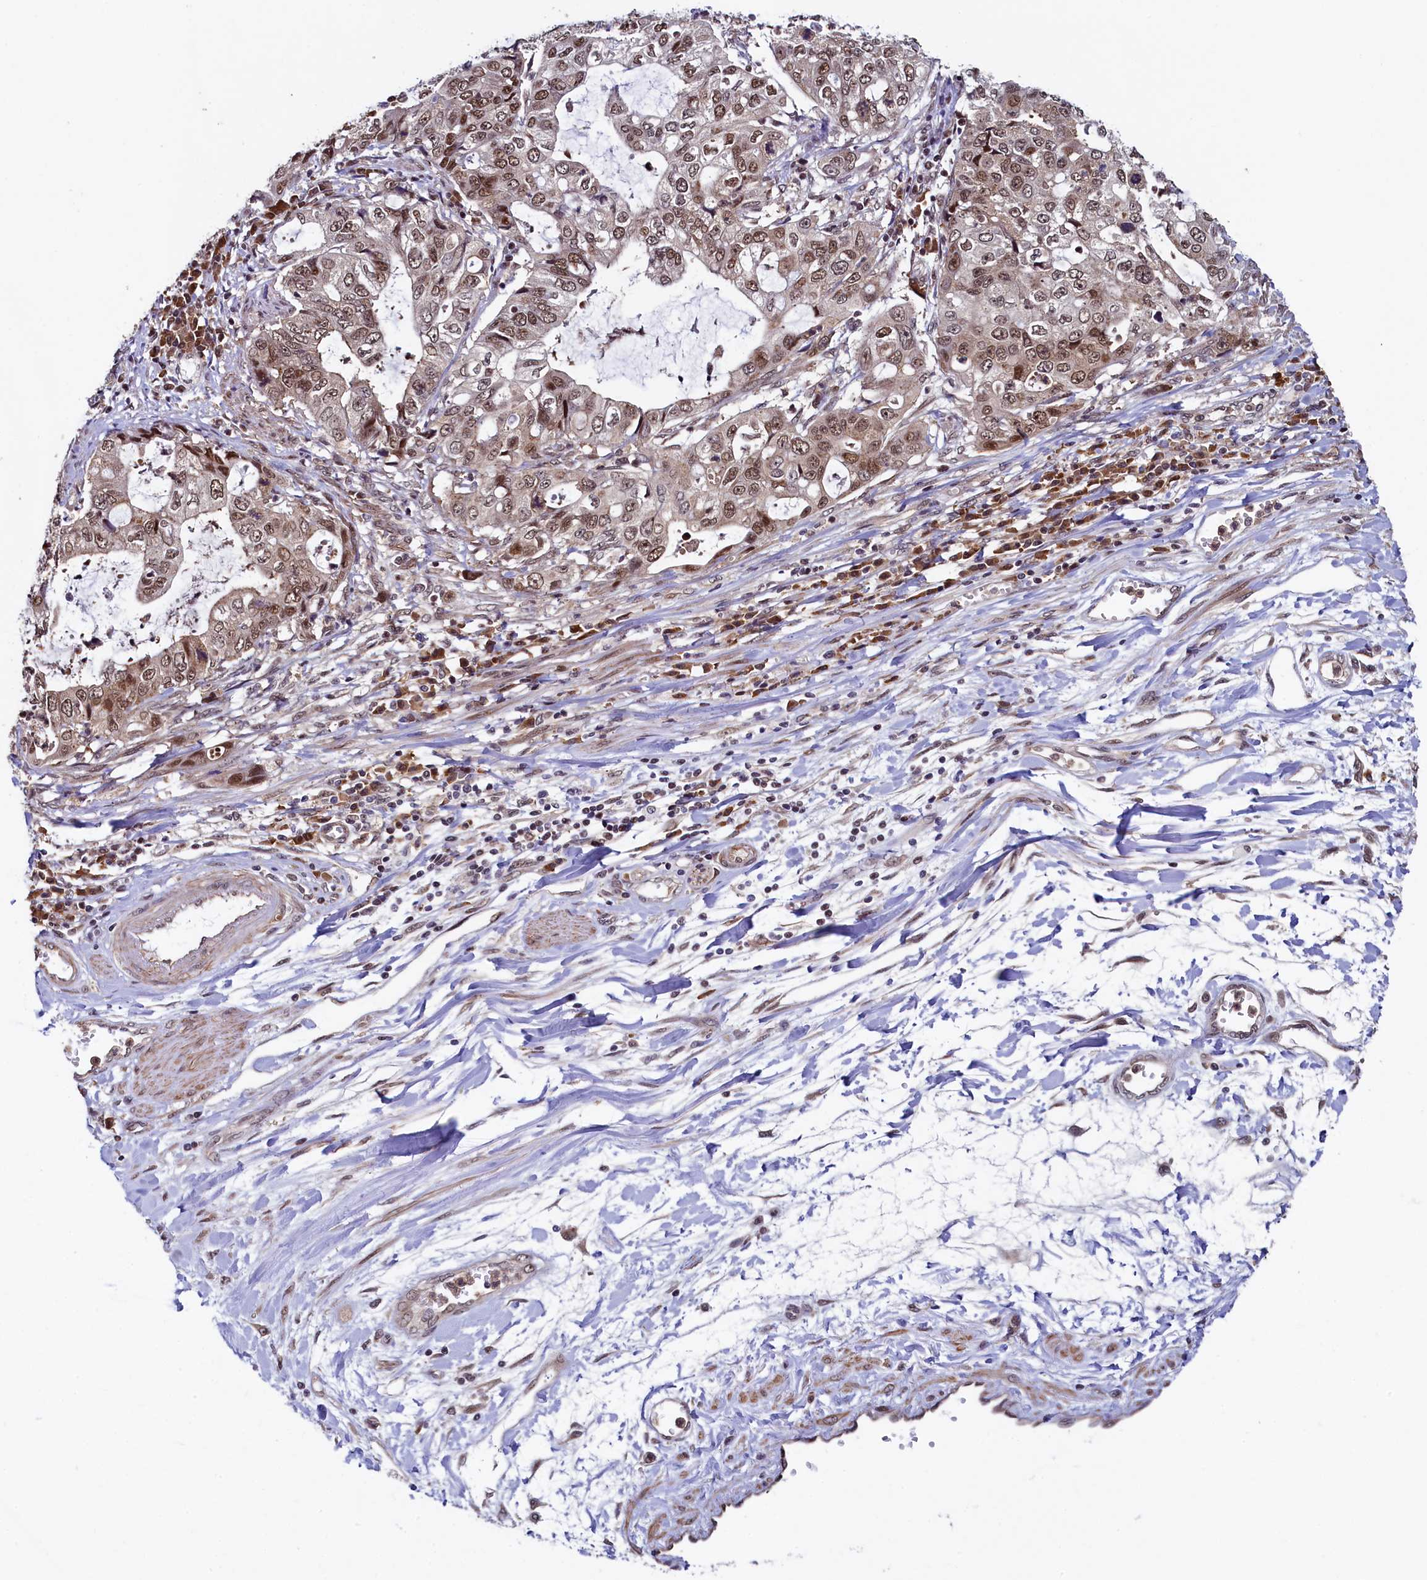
{"staining": {"intensity": "moderate", "quantity": ">75%", "location": "nuclear"}, "tissue": "stomach cancer", "cell_type": "Tumor cells", "image_type": "cancer", "snomed": [{"axis": "morphology", "description": "Adenocarcinoma, NOS"}, {"axis": "topography", "description": "Stomach, upper"}], "caption": "Immunohistochemistry (IHC) photomicrograph of adenocarcinoma (stomach) stained for a protein (brown), which displays medium levels of moderate nuclear expression in about >75% of tumor cells.", "gene": "LEO1", "patient": {"sex": "female", "age": 52}}